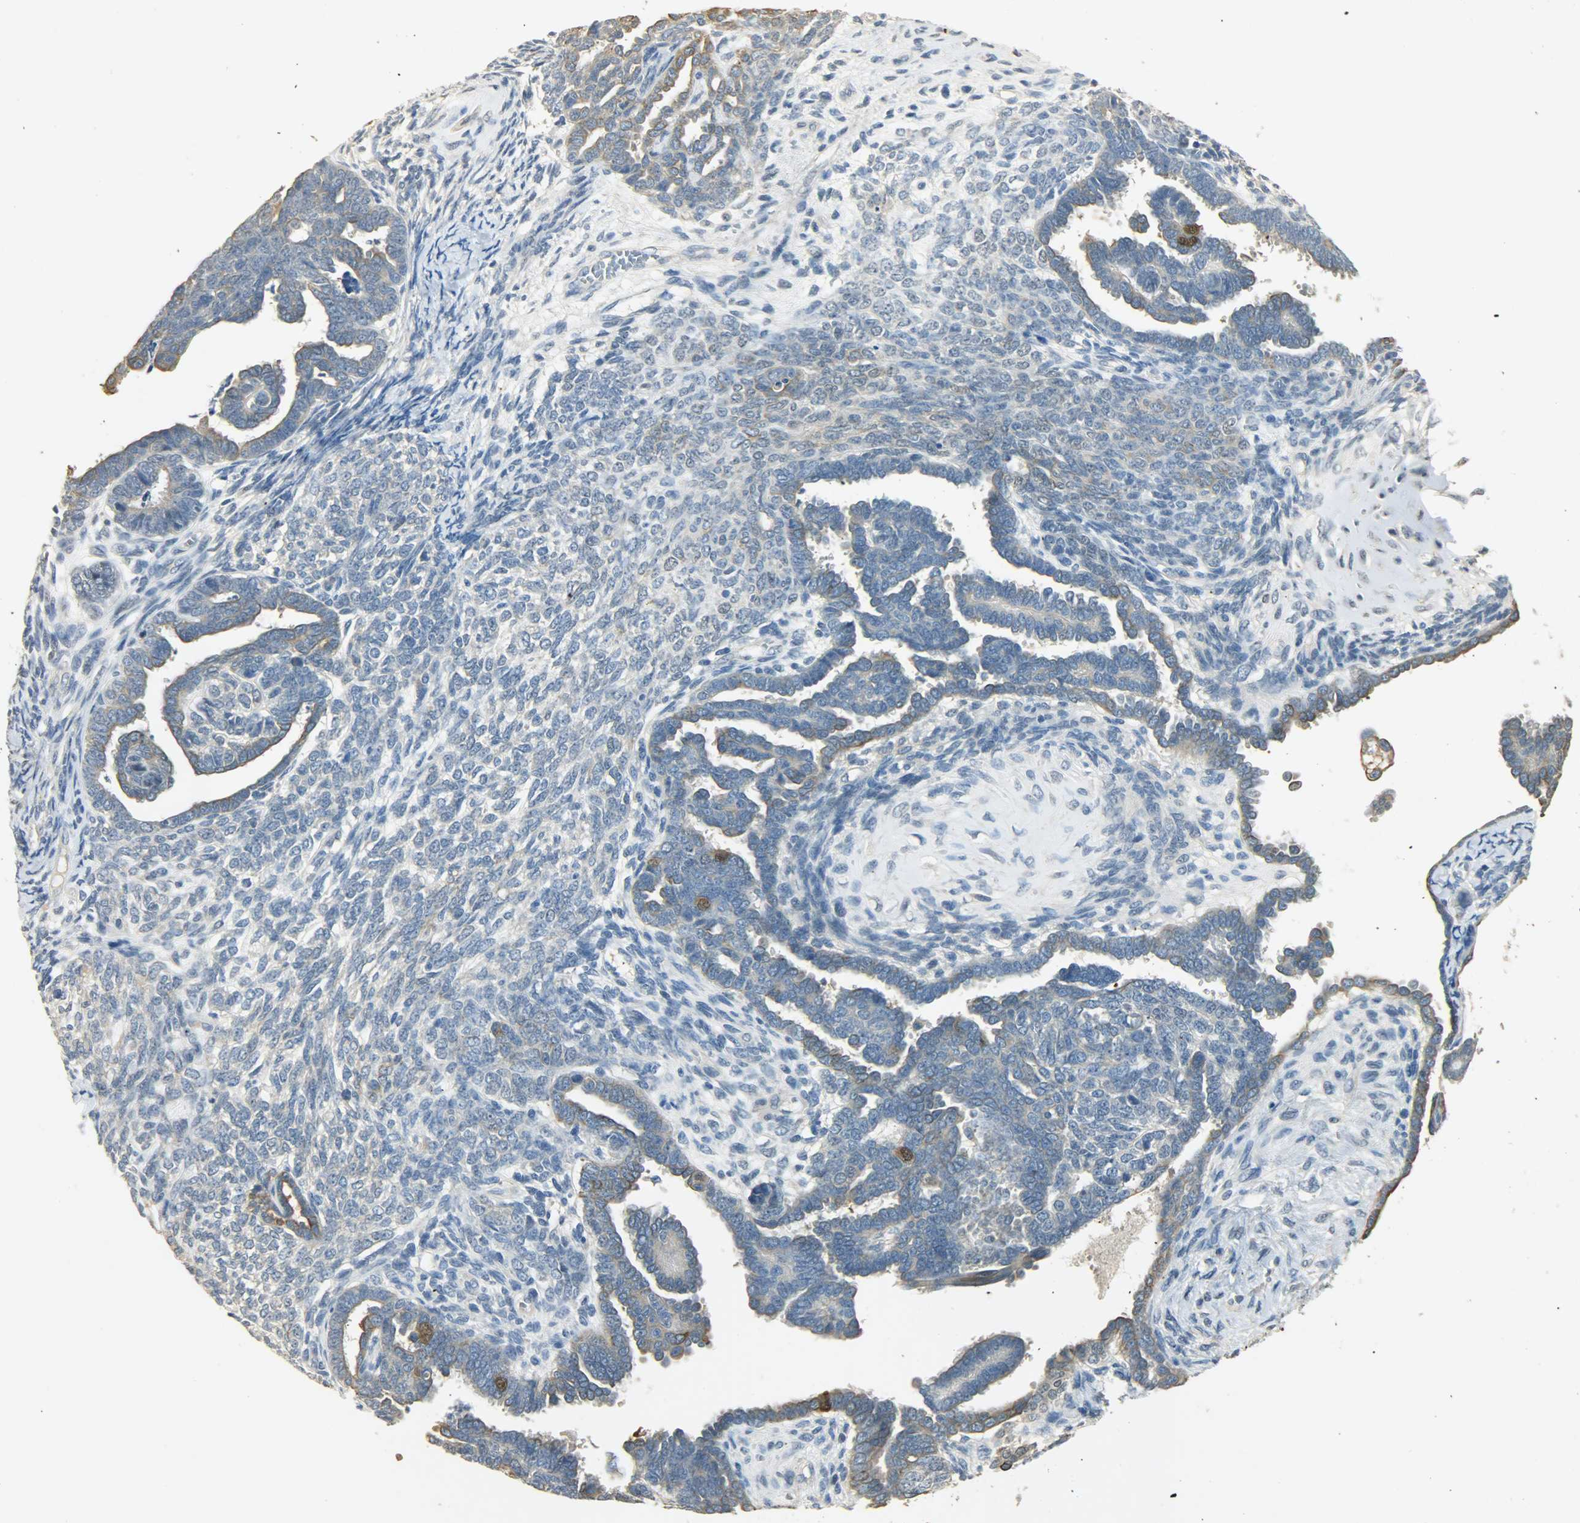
{"staining": {"intensity": "moderate", "quantity": "25%-75%", "location": "cytoplasmic/membranous"}, "tissue": "endometrial cancer", "cell_type": "Tumor cells", "image_type": "cancer", "snomed": [{"axis": "morphology", "description": "Neoplasm, malignant, NOS"}, {"axis": "topography", "description": "Endometrium"}], "caption": "DAB immunohistochemical staining of endometrial cancer shows moderate cytoplasmic/membranous protein positivity in approximately 25%-75% of tumor cells.", "gene": "USP13", "patient": {"sex": "female", "age": 74}}